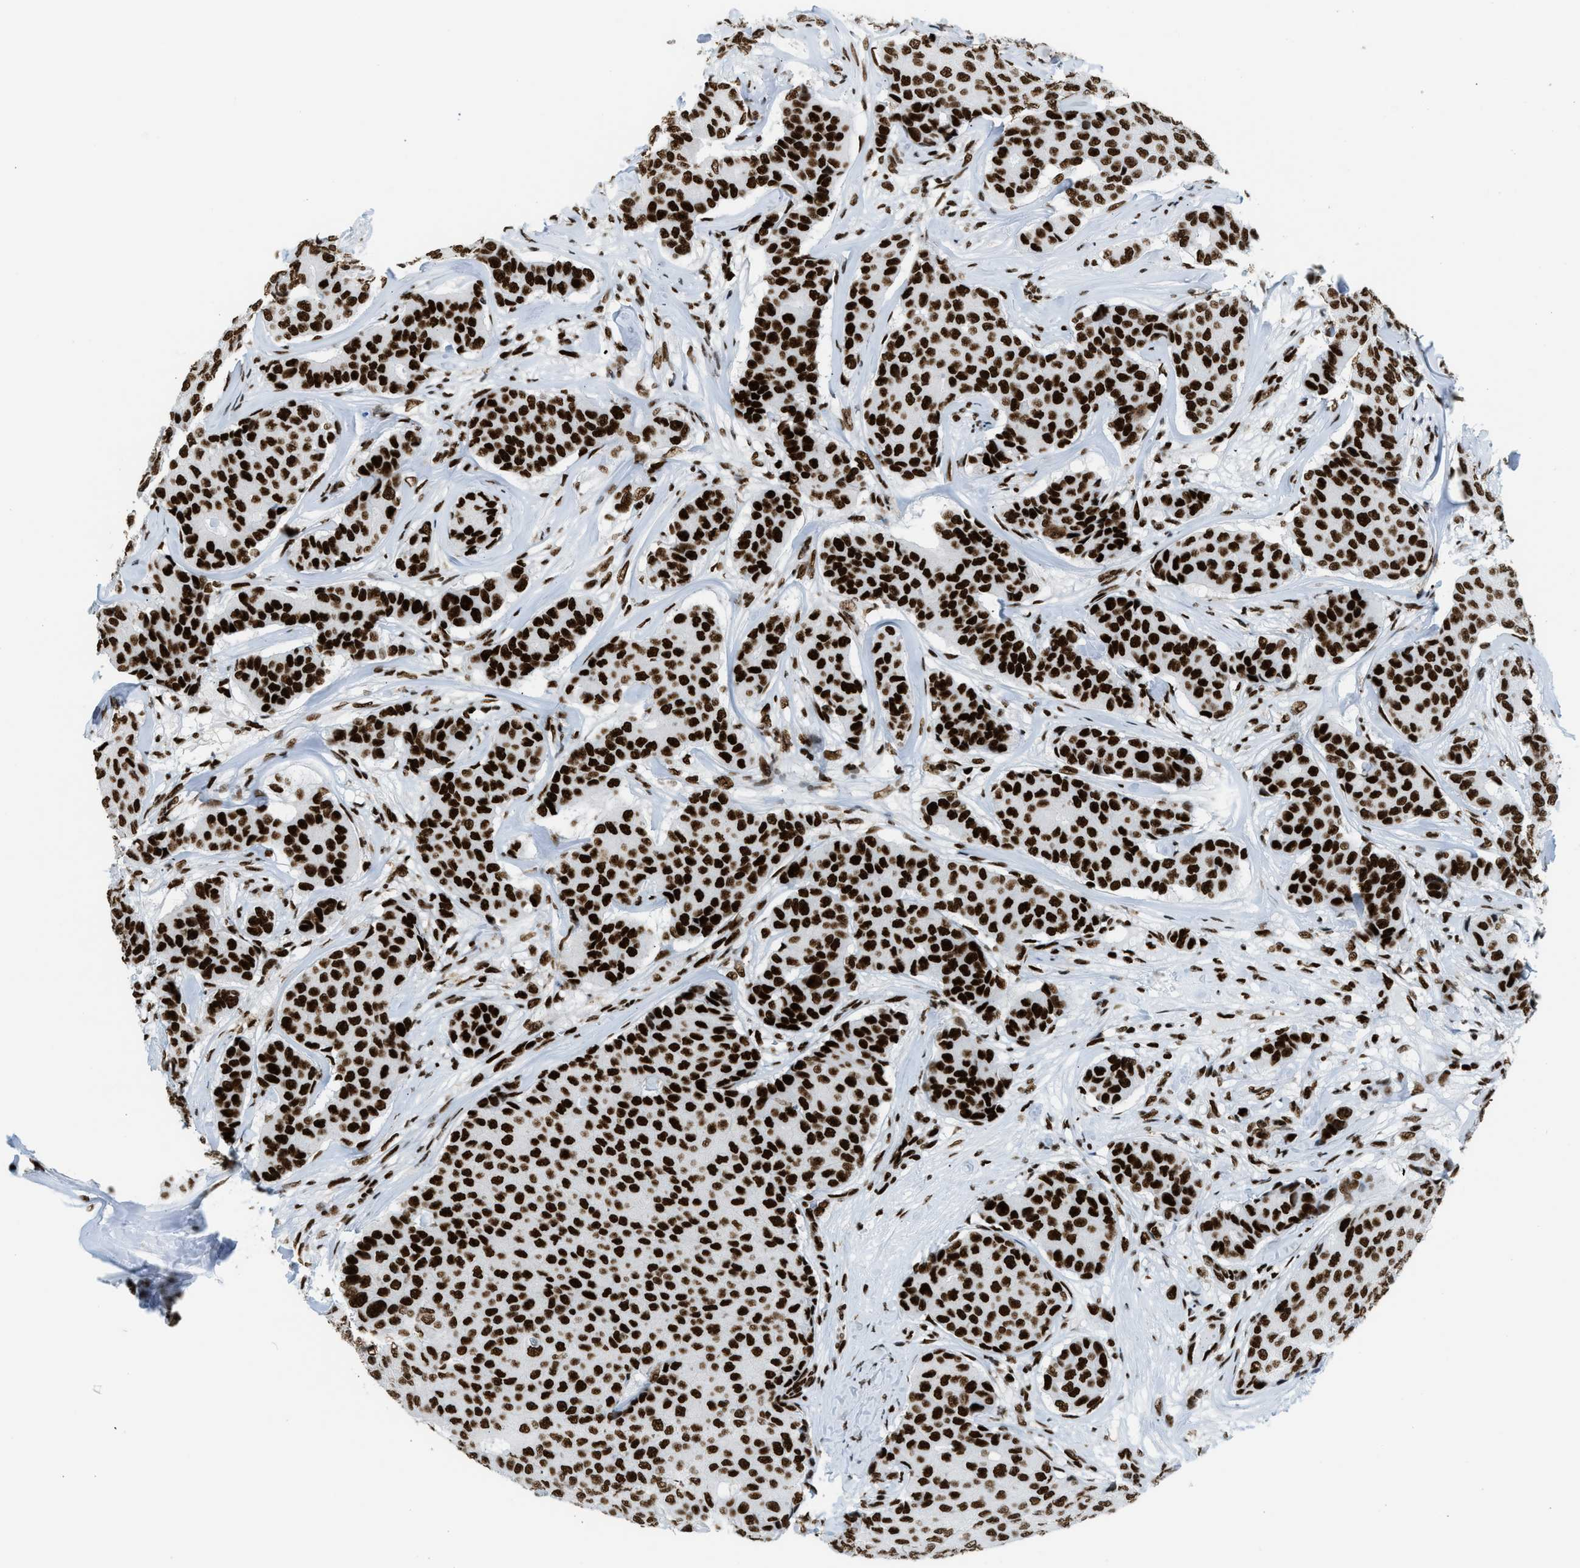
{"staining": {"intensity": "strong", "quantity": ">75%", "location": "nuclear"}, "tissue": "breast cancer", "cell_type": "Tumor cells", "image_type": "cancer", "snomed": [{"axis": "morphology", "description": "Duct carcinoma"}, {"axis": "topography", "description": "Breast"}], "caption": "The immunohistochemical stain shows strong nuclear expression in tumor cells of breast invasive ductal carcinoma tissue.", "gene": "PIF1", "patient": {"sex": "female", "age": 75}}